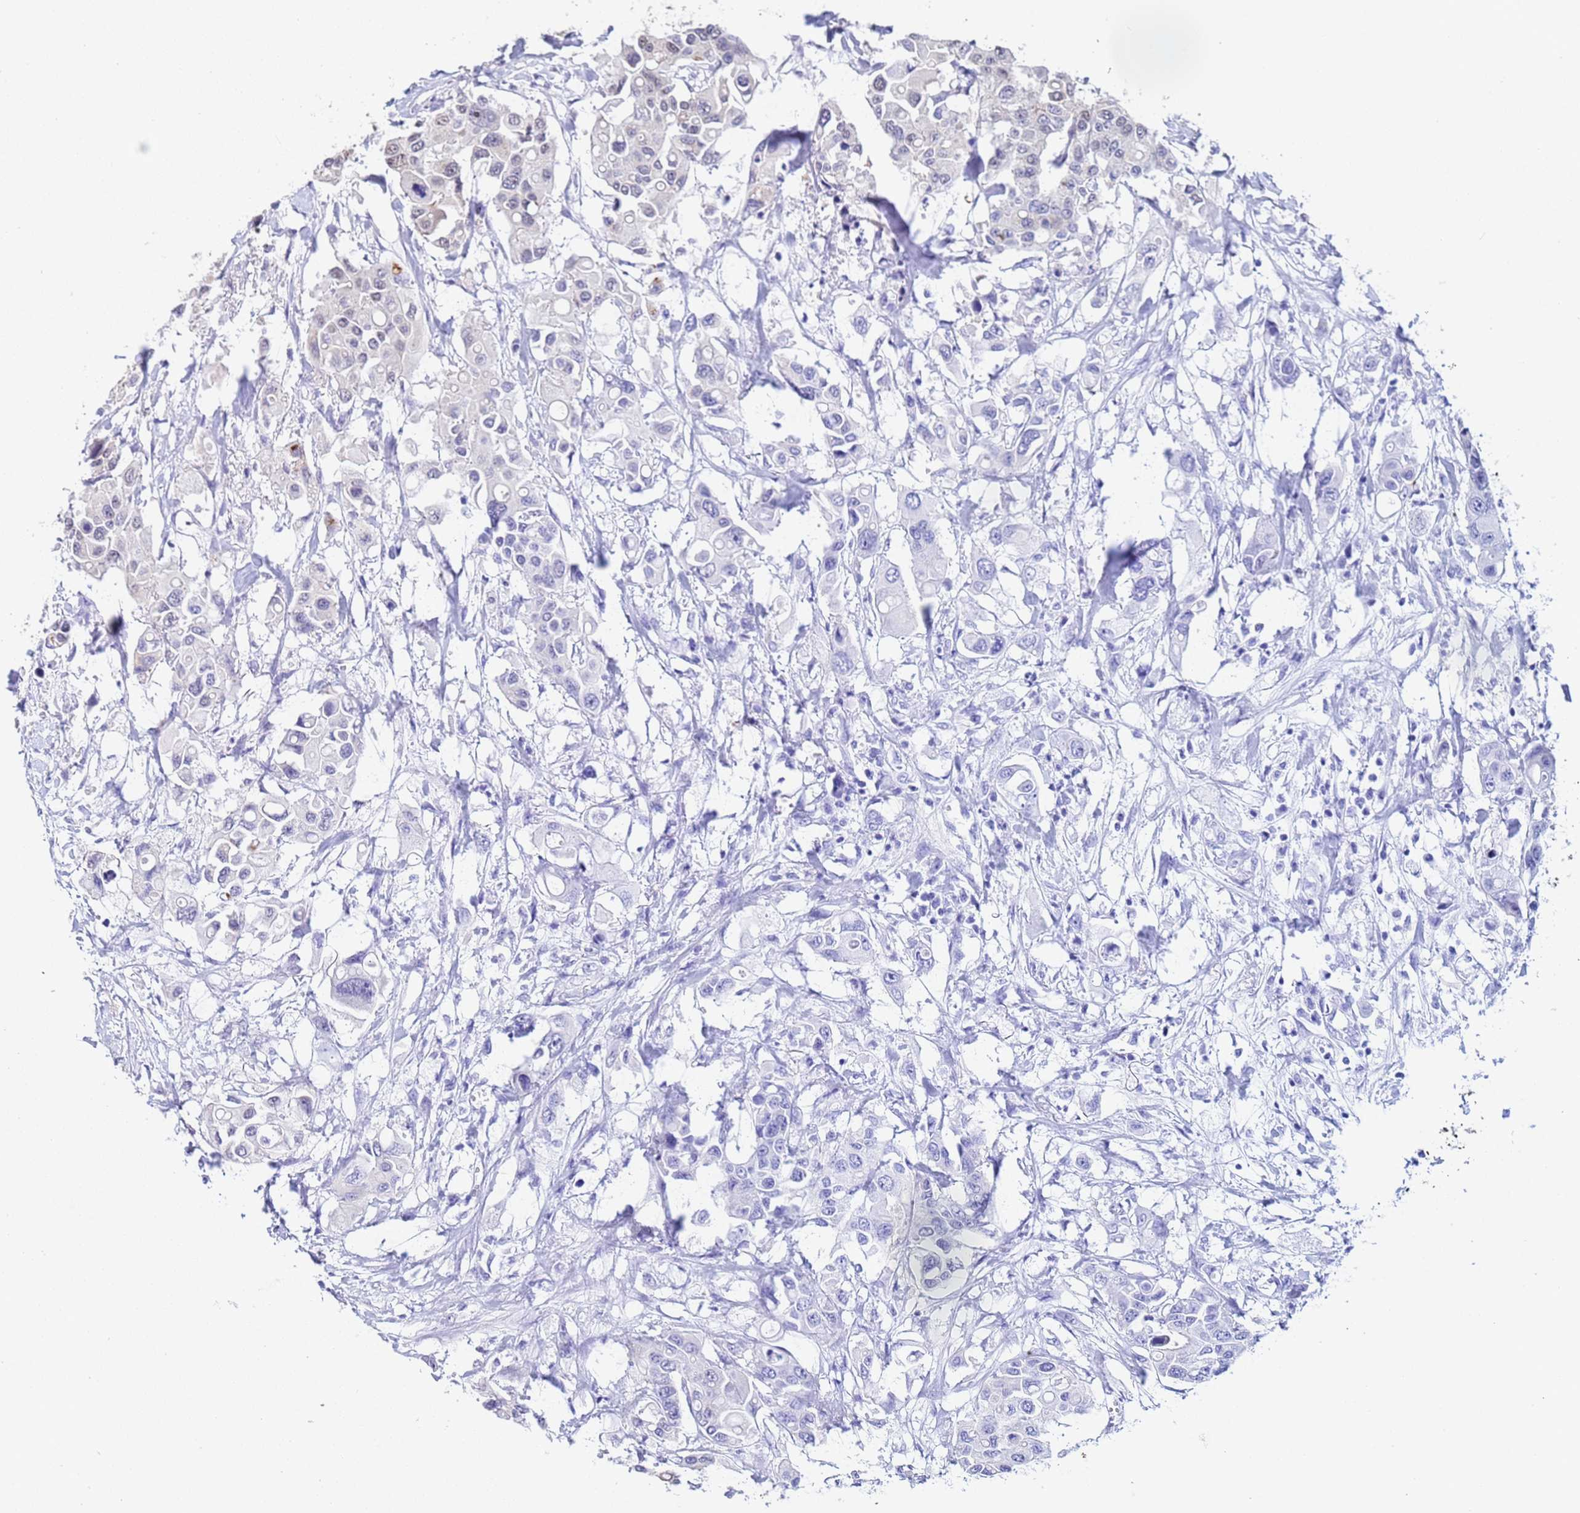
{"staining": {"intensity": "weak", "quantity": "25%-75%", "location": "nuclear"}, "tissue": "colorectal cancer", "cell_type": "Tumor cells", "image_type": "cancer", "snomed": [{"axis": "morphology", "description": "Adenocarcinoma, NOS"}, {"axis": "topography", "description": "Colon"}], "caption": "Brown immunohistochemical staining in human colorectal cancer (adenocarcinoma) displays weak nuclear positivity in approximately 25%-75% of tumor cells.", "gene": "TRIP6", "patient": {"sex": "male", "age": 77}}